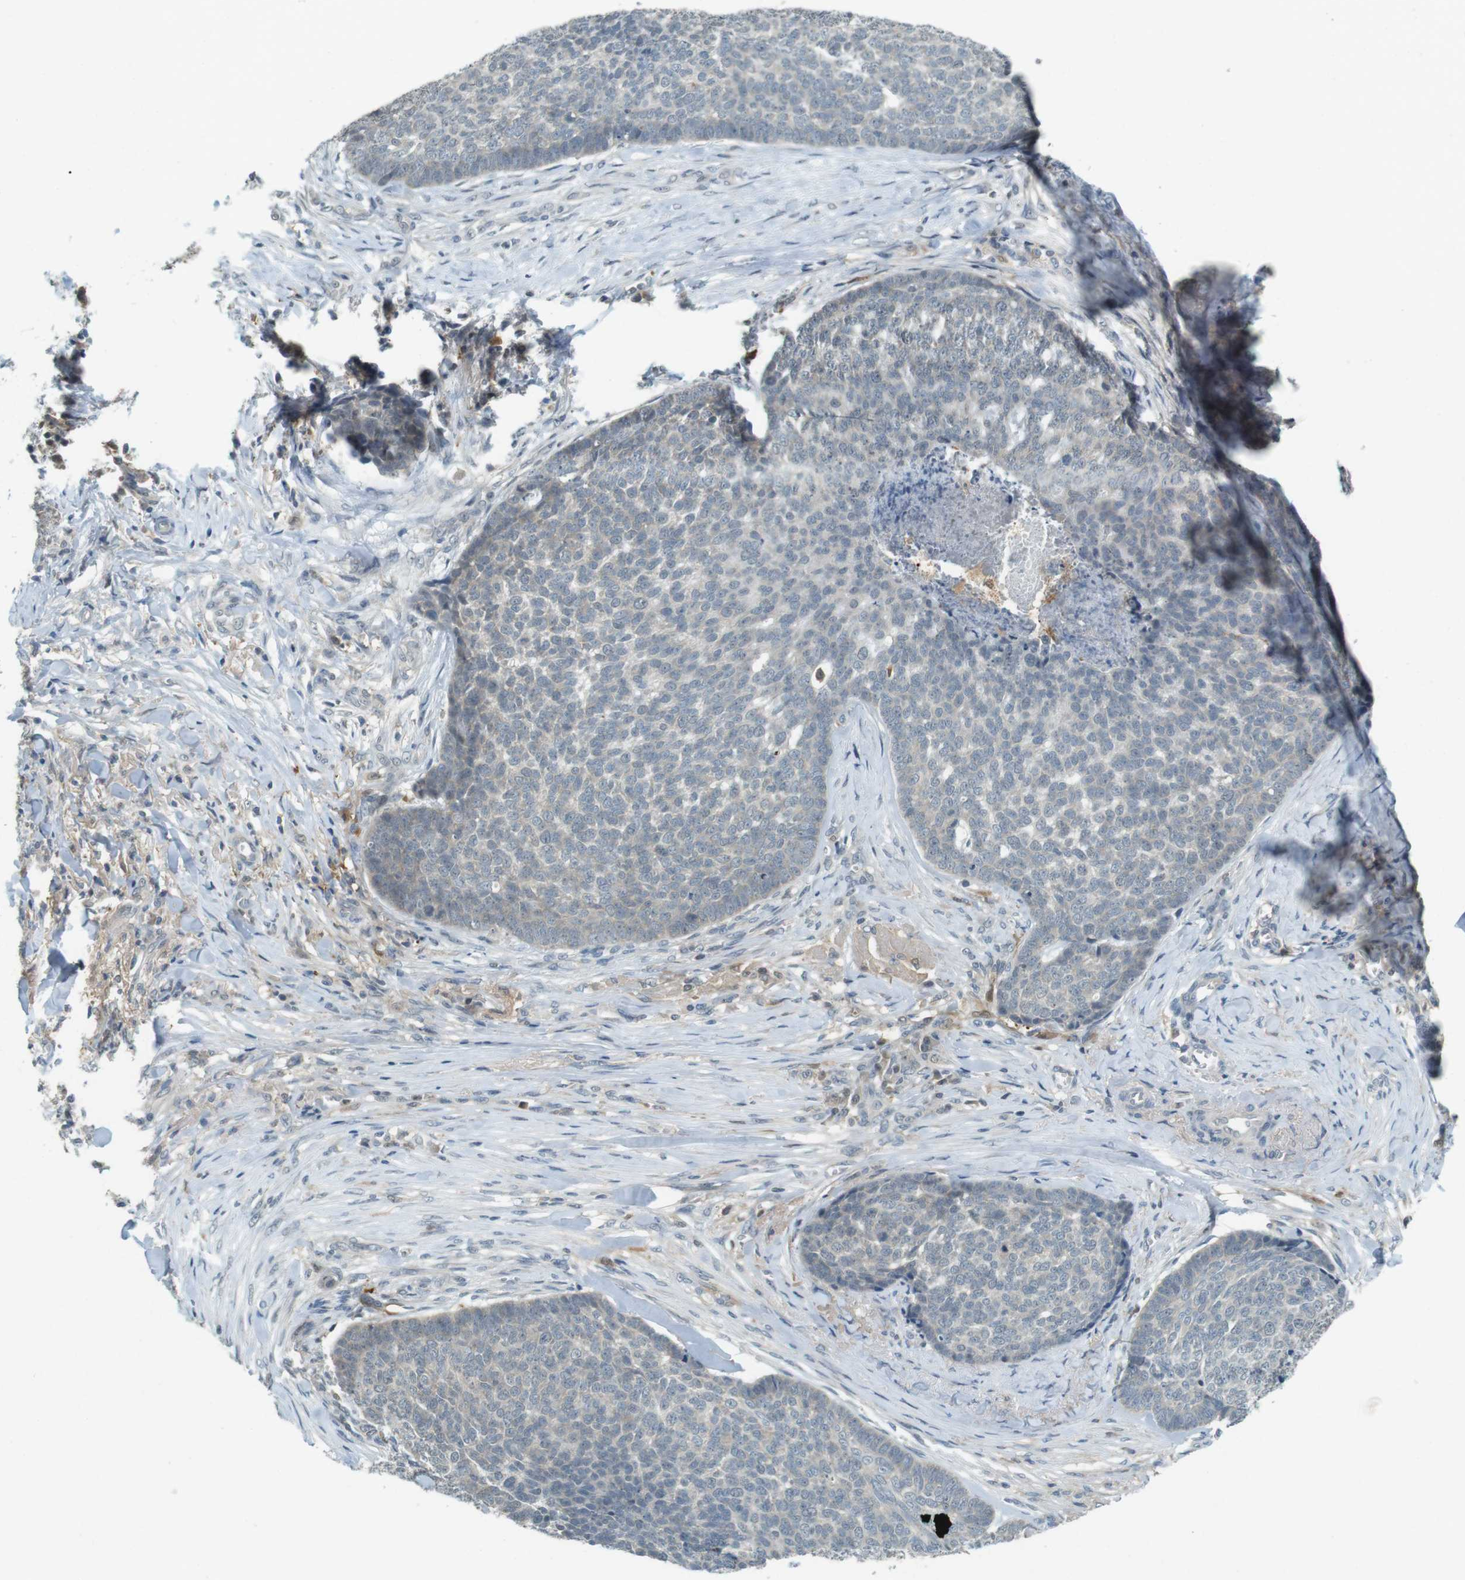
{"staining": {"intensity": "negative", "quantity": "none", "location": "none"}, "tissue": "skin cancer", "cell_type": "Tumor cells", "image_type": "cancer", "snomed": [{"axis": "morphology", "description": "Basal cell carcinoma"}, {"axis": "topography", "description": "Skin"}], "caption": "High magnification brightfield microscopy of skin basal cell carcinoma stained with DAB (3,3'-diaminobenzidine) (brown) and counterstained with hematoxylin (blue): tumor cells show no significant expression.", "gene": "CDK14", "patient": {"sex": "male", "age": 84}}